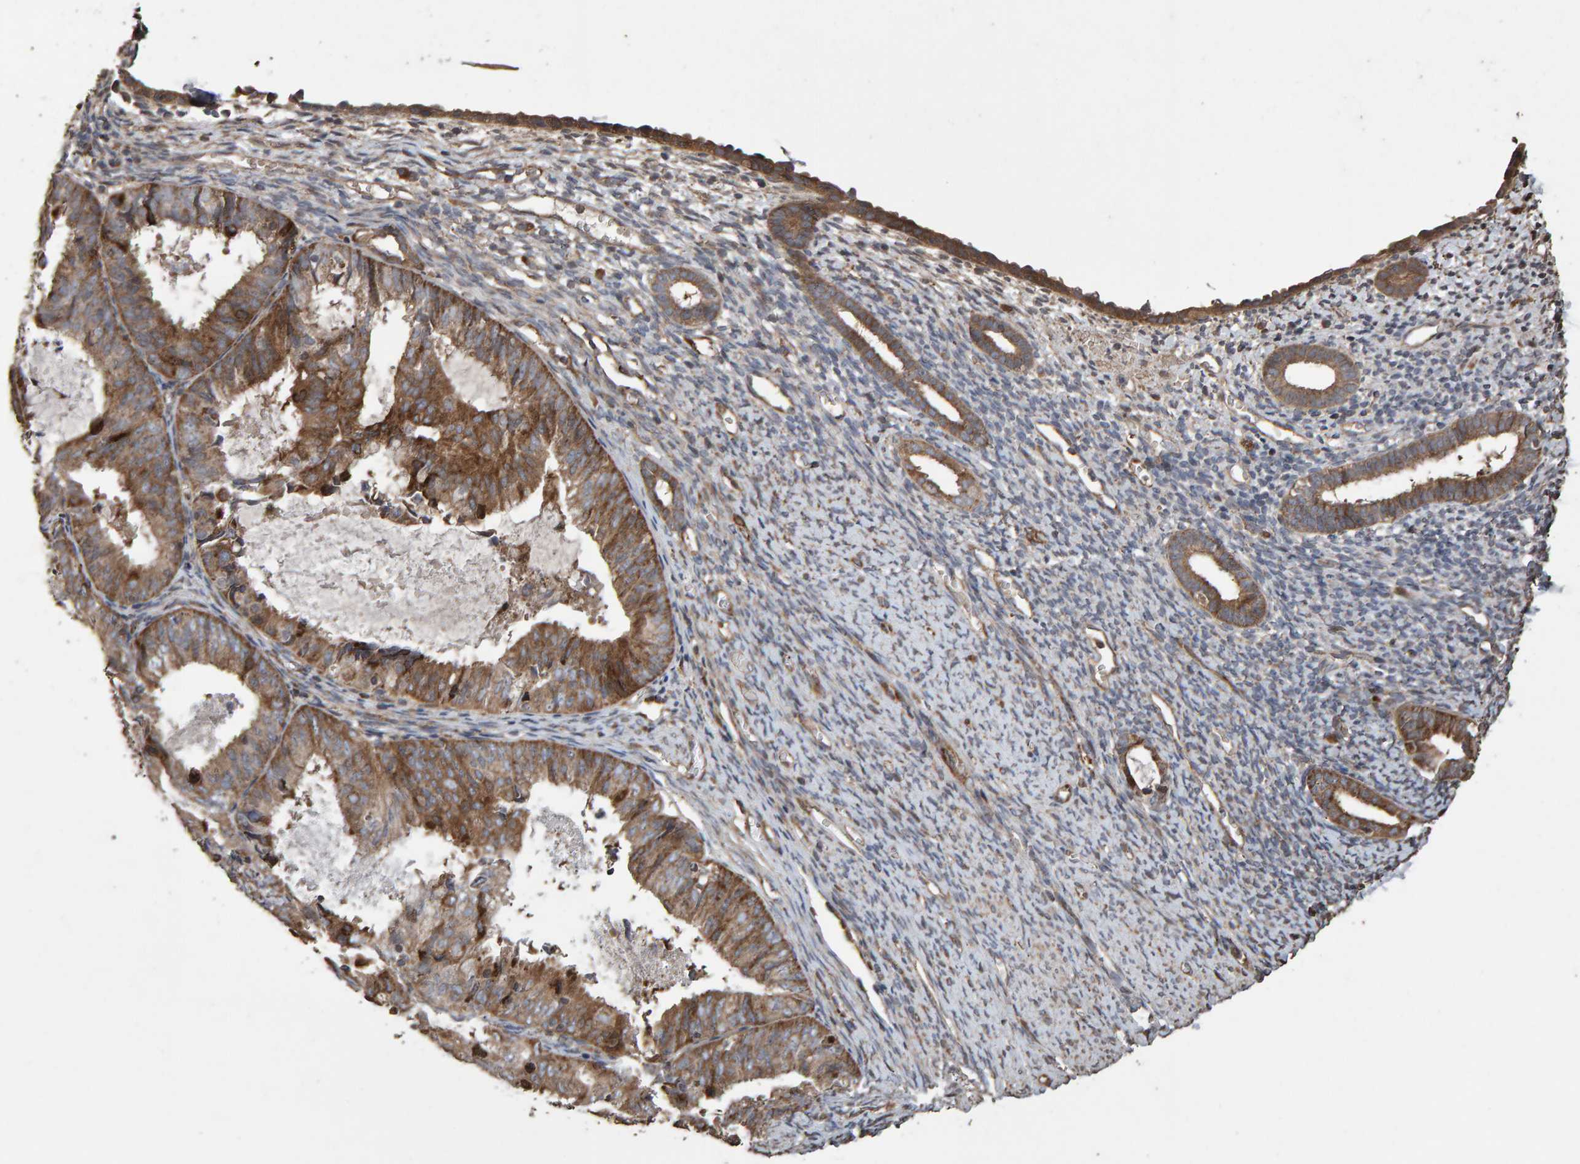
{"staining": {"intensity": "weak", "quantity": "25%-75%", "location": "cytoplasmic/membranous"}, "tissue": "endometrium", "cell_type": "Cells in endometrial stroma", "image_type": "normal", "snomed": [{"axis": "morphology", "description": "Normal tissue, NOS"}, {"axis": "morphology", "description": "Adenocarcinoma, NOS"}, {"axis": "topography", "description": "Endometrium"}], "caption": "Human endometrium stained with a brown dye demonstrates weak cytoplasmic/membranous positive expression in approximately 25%-75% of cells in endometrial stroma.", "gene": "OSBP2", "patient": {"sex": "female", "age": 57}}